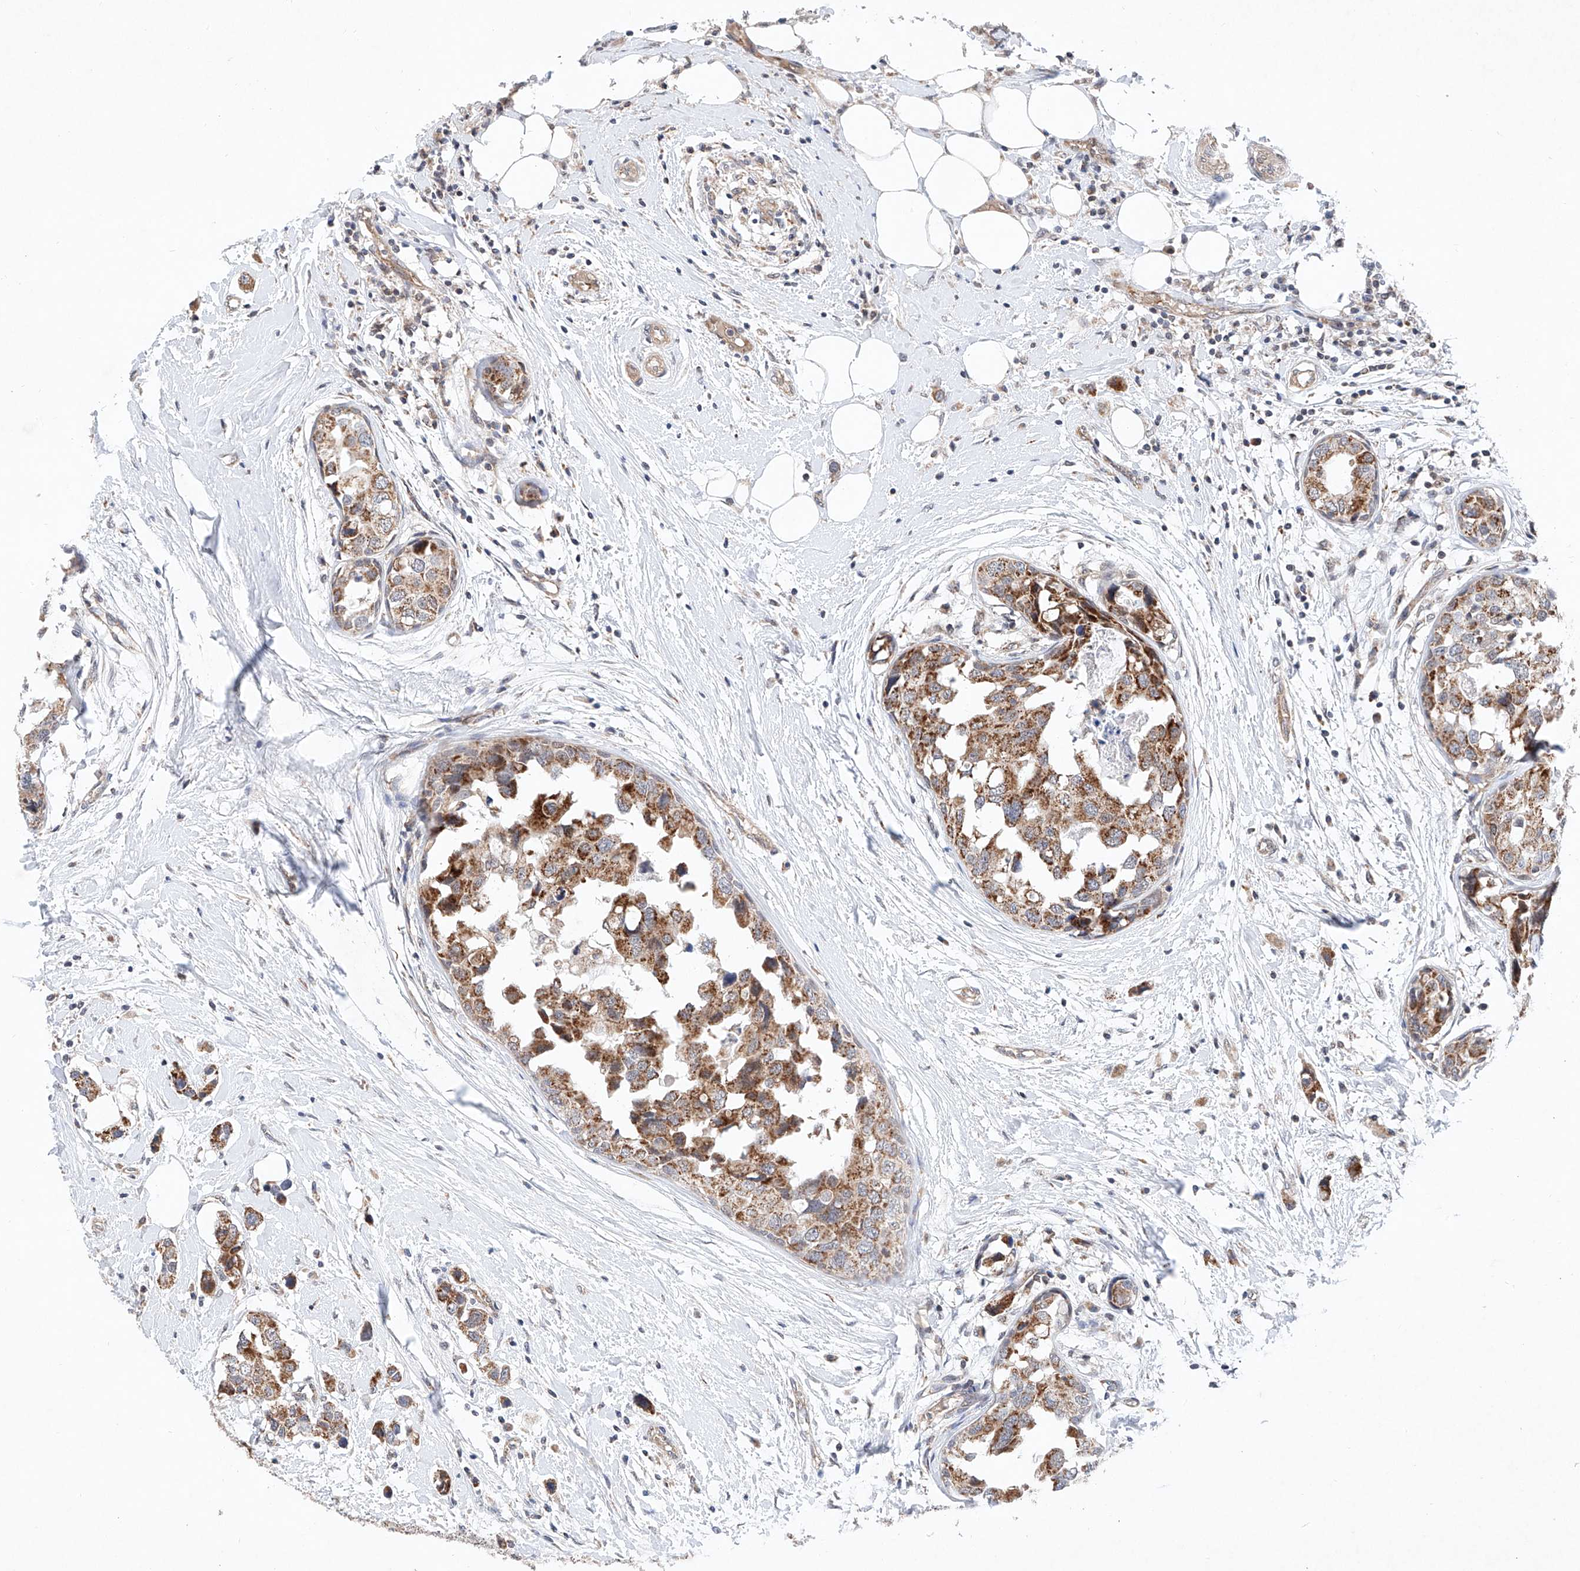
{"staining": {"intensity": "moderate", "quantity": ">75%", "location": "cytoplasmic/membranous"}, "tissue": "breast cancer", "cell_type": "Tumor cells", "image_type": "cancer", "snomed": [{"axis": "morphology", "description": "Normal tissue, NOS"}, {"axis": "morphology", "description": "Duct carcinoma"}, {"axis": "topography", "description": "Breast"}], "caption": "A brown stain highlights moderate cytoplasmic/membranous positivity of a protein in infiltrating ductal carcinoma (breast) tumor cells.", "gene": "FASTK", "patient": {"sex": "female", "age": 50}}